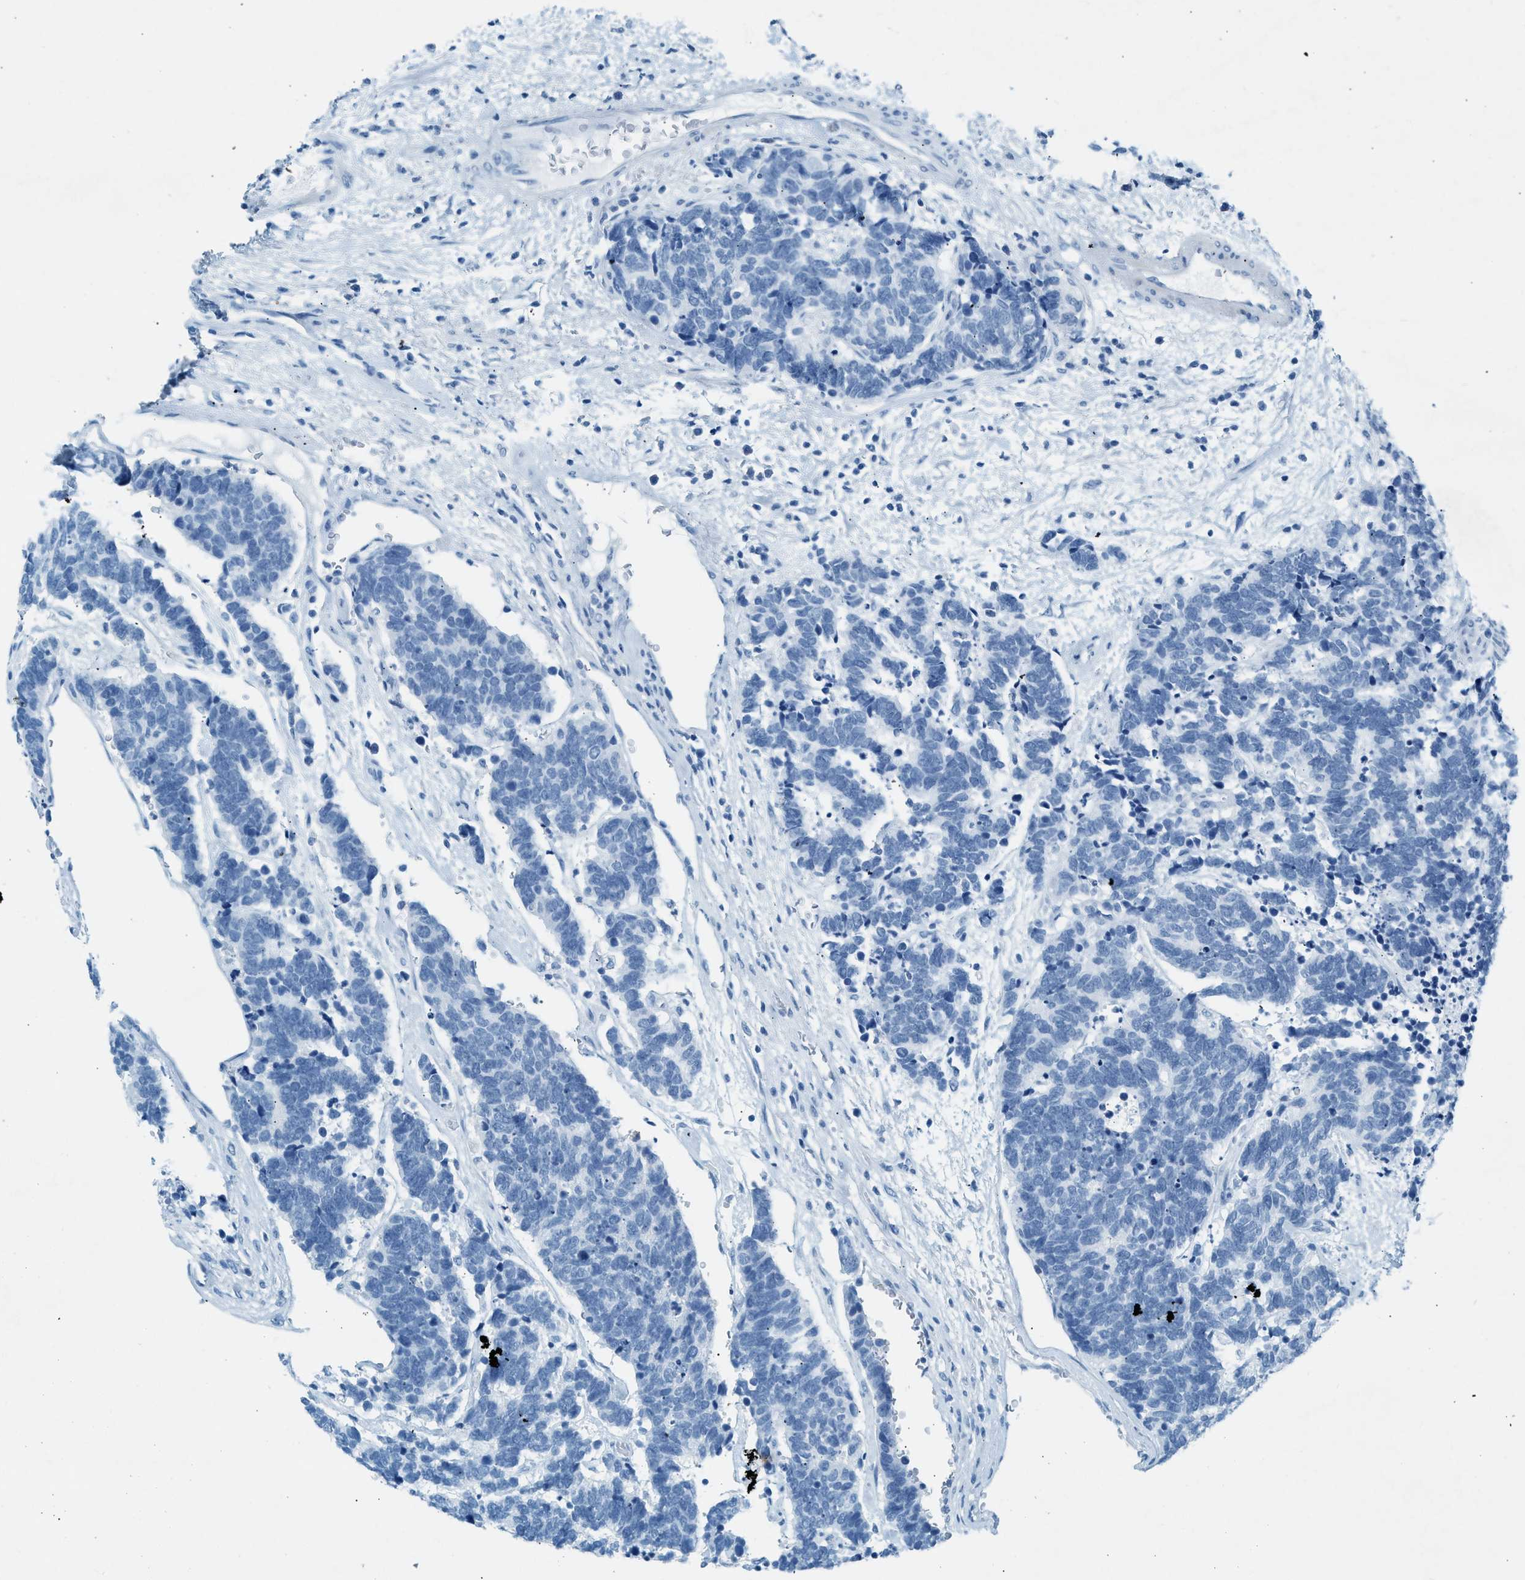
{"staining": {"intensity": "negative", "quantity": "none", "location": "none"}, "tissue": "carcinoid", "cell_type": "Tumor cells", "image_type": "cancer", "snomed": [{"axis": "morphology", "description": "Carcinoma, NOS"}, {"axis": "morphology", "description": "Carcinoid, malignant, NOS"}, {"axis": "topography", "description": "Urinary bladder"}], "caption": "The micrograph displays no staining of tumor cells in malignant carcinoid. (Stains: DAB (3,3'-diaminobenzidine) IHC with hematoxylin counter stain, Microscopy: brightfield microscopy at high magnification).", "gene": "HHATL", "patient": {"sex": "male", "age": 57}}